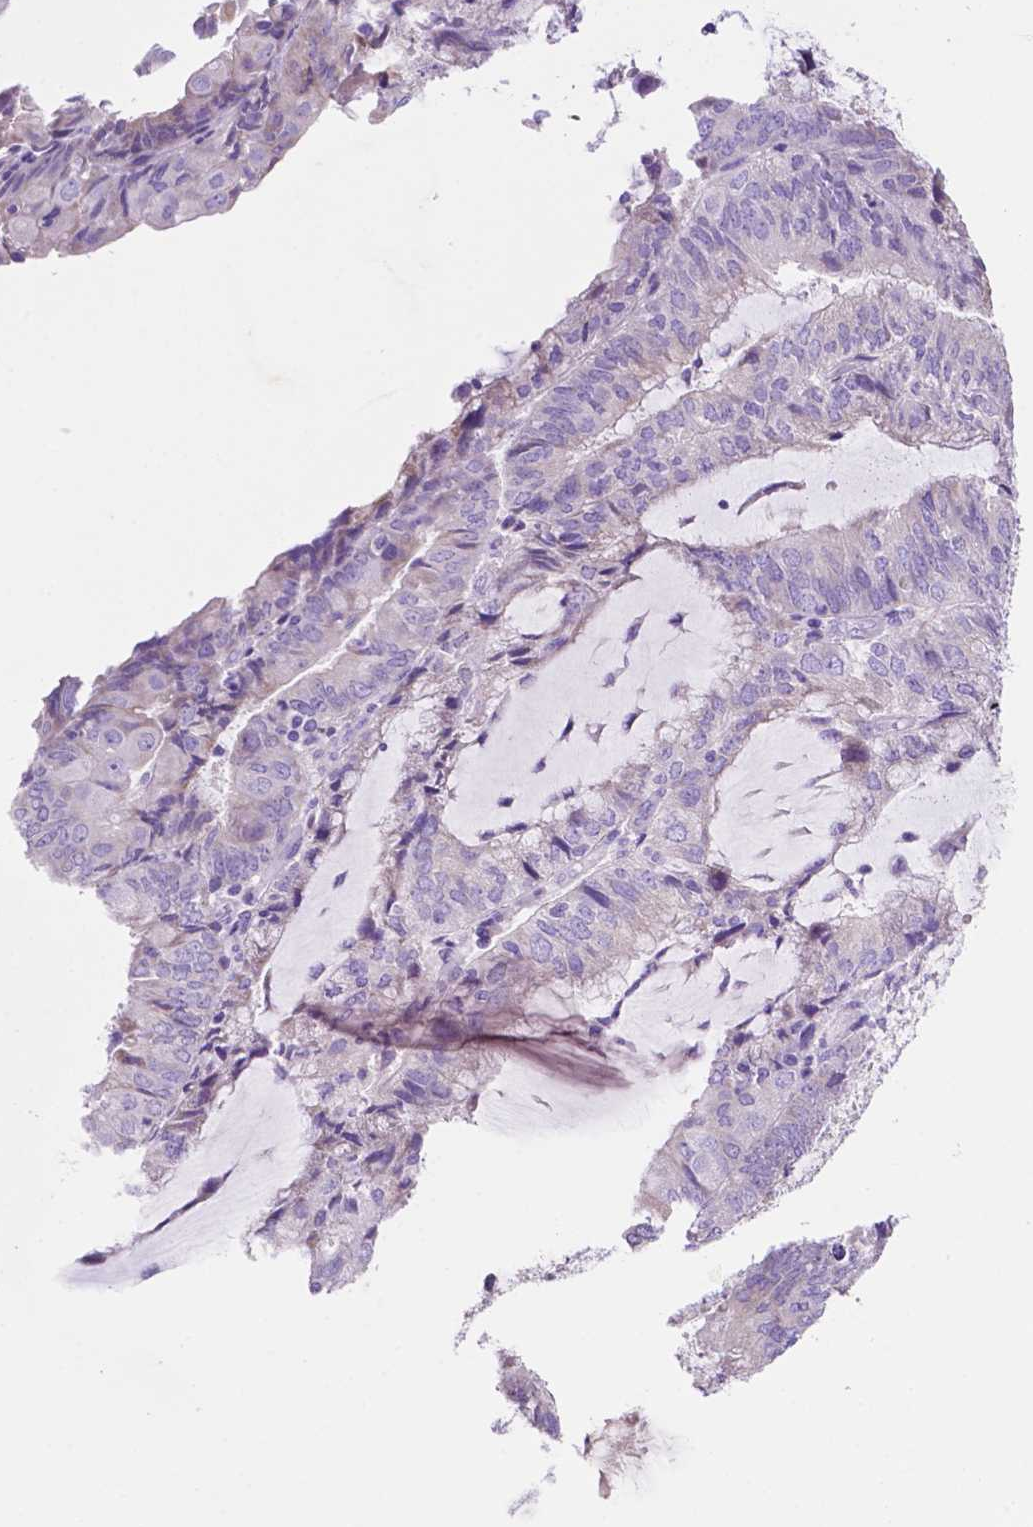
{"staining": {"intensity": "negative", "quantity": "none", "location": "none"}, "tissue": "endometrial cancer", "cell_type": "Tumor cells", "image_type": "cancer", "snomed": [{"axis": "morphology", "description": "Adenocarcinoma, NOS"}, {"axis": "topography", "description": "Endometrium"}], "caption": "IHC image of neoplastic tissue: adenocarcinoma (endometrial) stained with DAB (3,3'-diaminobenzidine) reveals no significant protein expression in tumor cells.", "gene": "CEACAM7", "patient": {"sex": "female", "age": 81}}